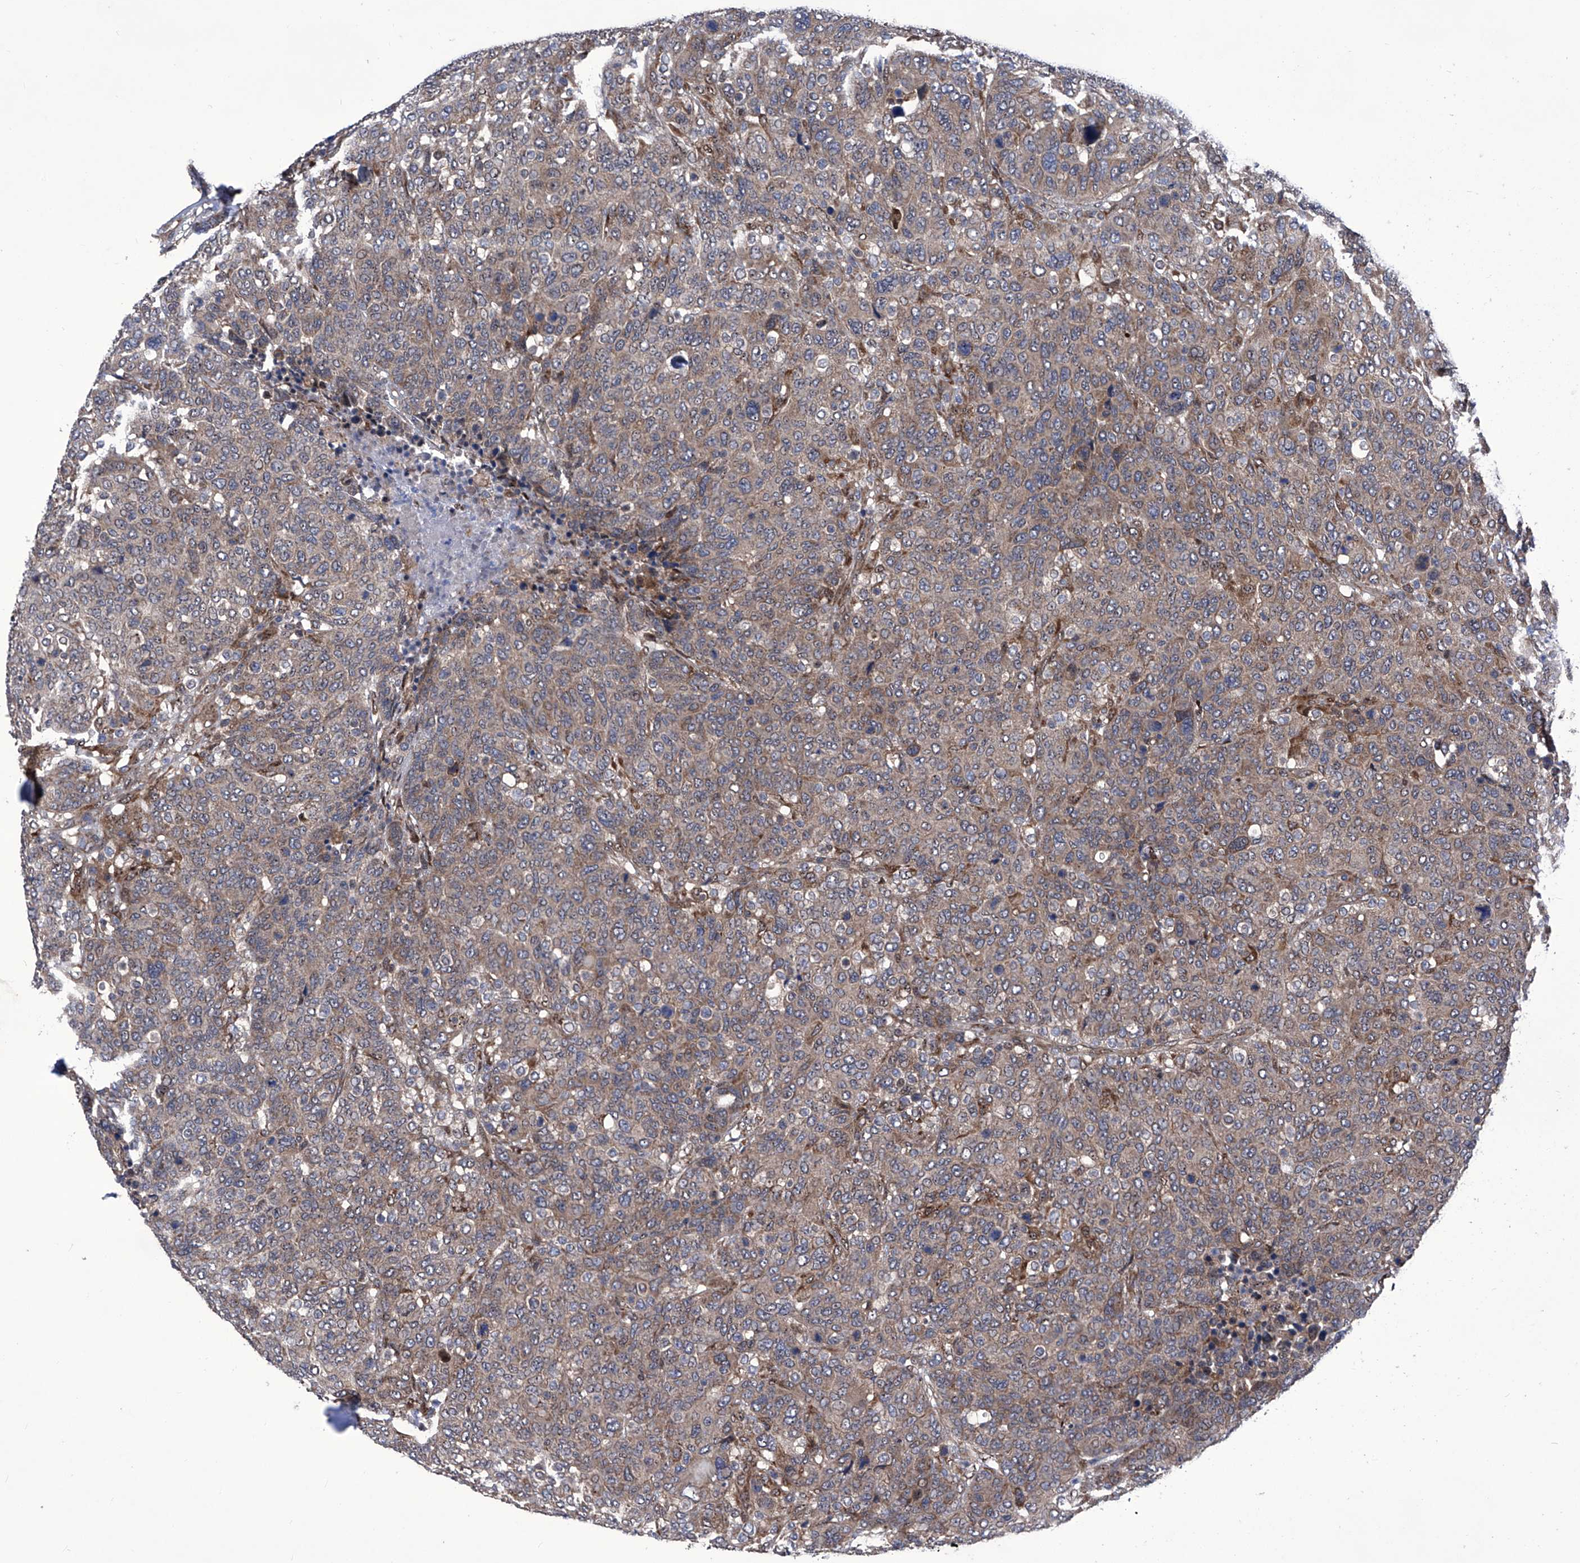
{"staining": {"intensity": "moderate", "quantity": "25%-75%", "location": "cytoplasmic/membranous"}, "tissue": "breast cancer", "cell_type": "Tumor cells", "image_type": "cancer", "snomed": [{"axis": "morphology", "description": "Duct carcinoma"}, {"axis": "topography", "description": "Breast"}], "caption": "Human invasive ductal carcinoma (breast) stained with a brown dye exhibits moderate cytoplasmic/membranous positive positivity in approximately 25%-75% of tumor cells.", "gene": "KTI12", "patient": {"sex": "female", "age": 37}}